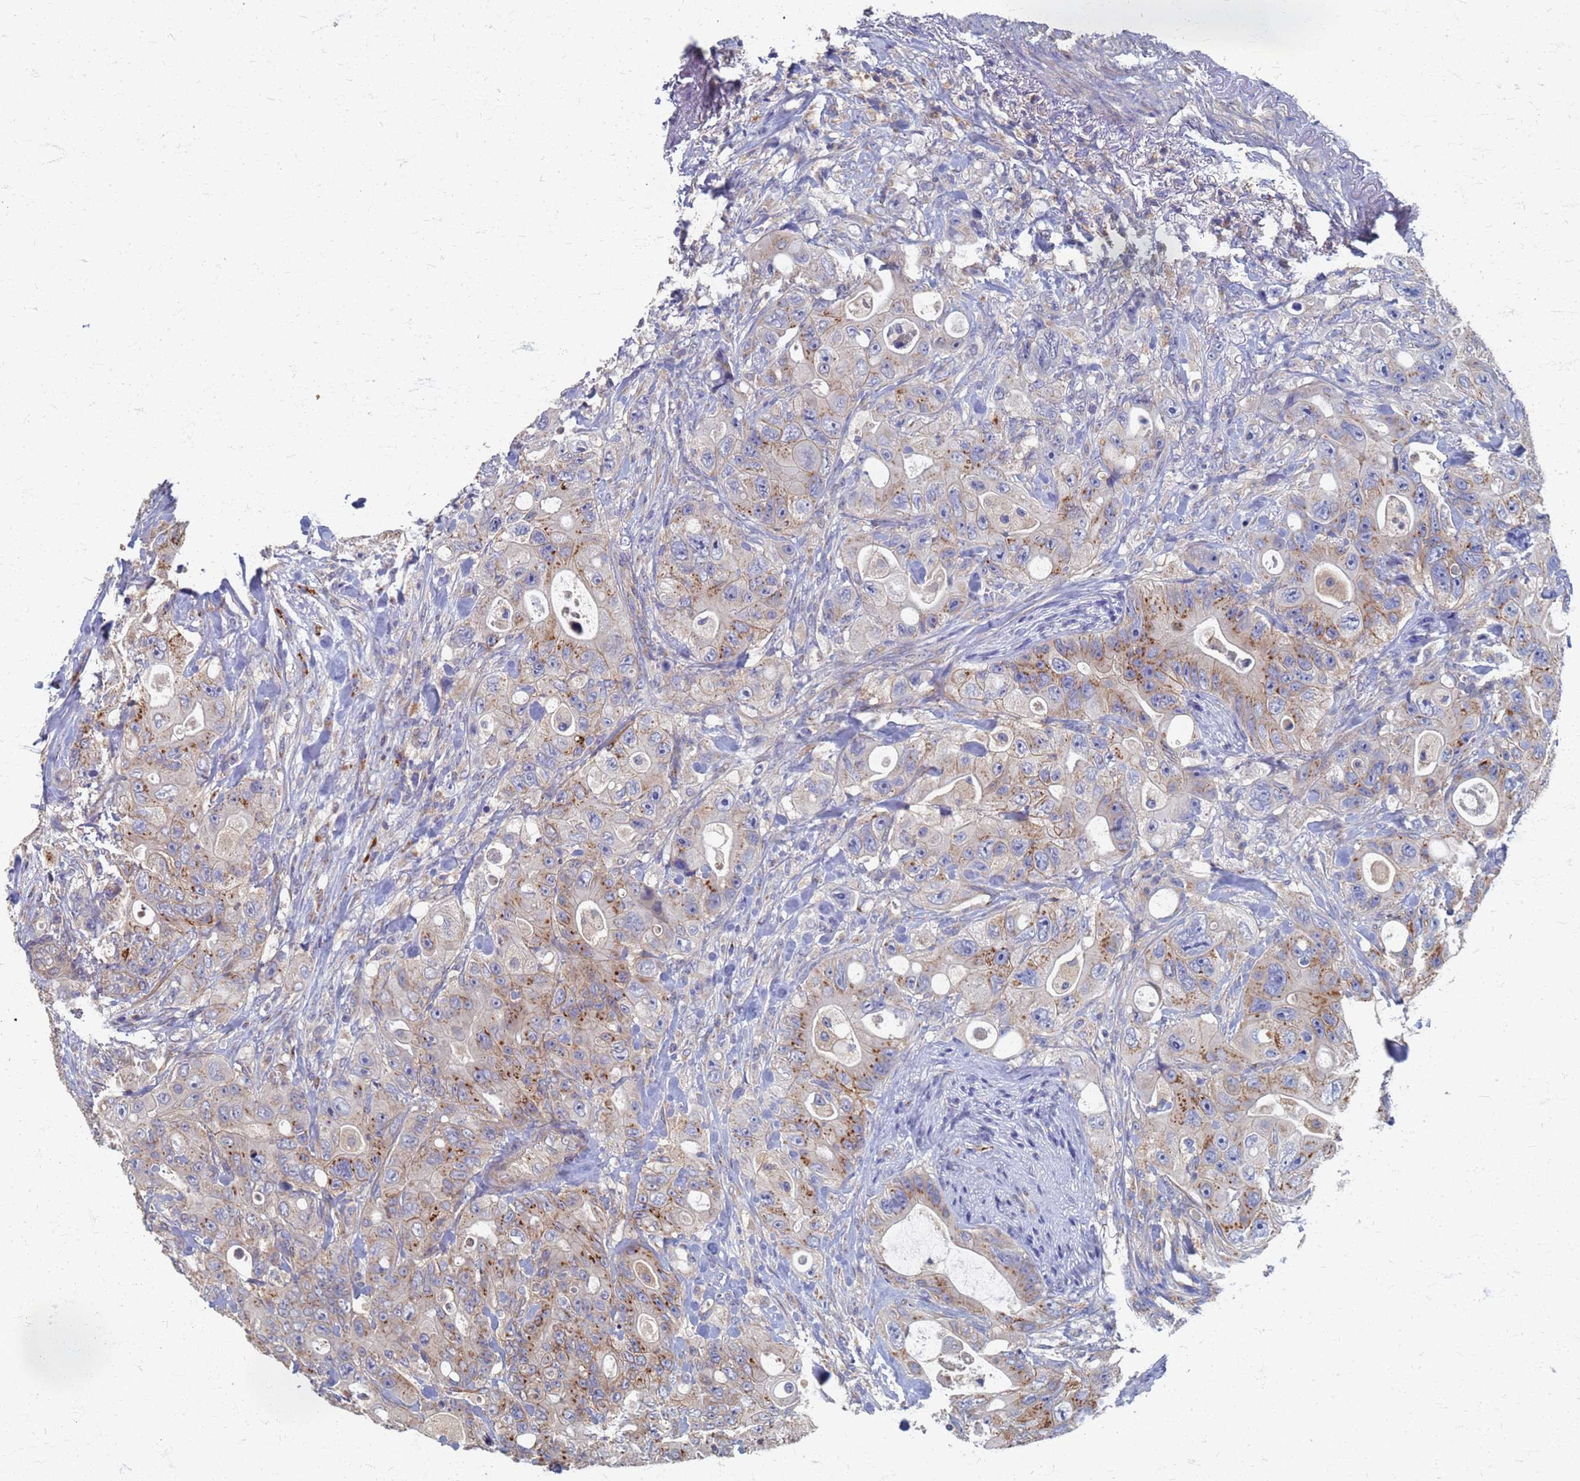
{"staining": {"intensity": "moderate", "quantity": "25%-75%", "location": "cytoplasmic/membranous"}, "tissue": "colorectal cancer", "cell_type": "Tumor cells", "image_type": "cancer", "snomed": [{"axis": "morphology", "description": "Adenocarcinoma, NOS"}, {"axis": "topography", "description": "Colon"}], "caption": "Adenocarcinoma (colorectal) was stained to show a protein in brown. There is medium levels of moderate cytoplasmic/membranous expression in about 25%-75% of tumor cells. The protein of interest is stained brown, and the nuclei are stained in blue (DAB (3,3'-diaminobenzidine) IHC with brightfield microscopy, high magnification).", "gene": "KRCC1", "patient": {"sex": "female", "age": 46}}